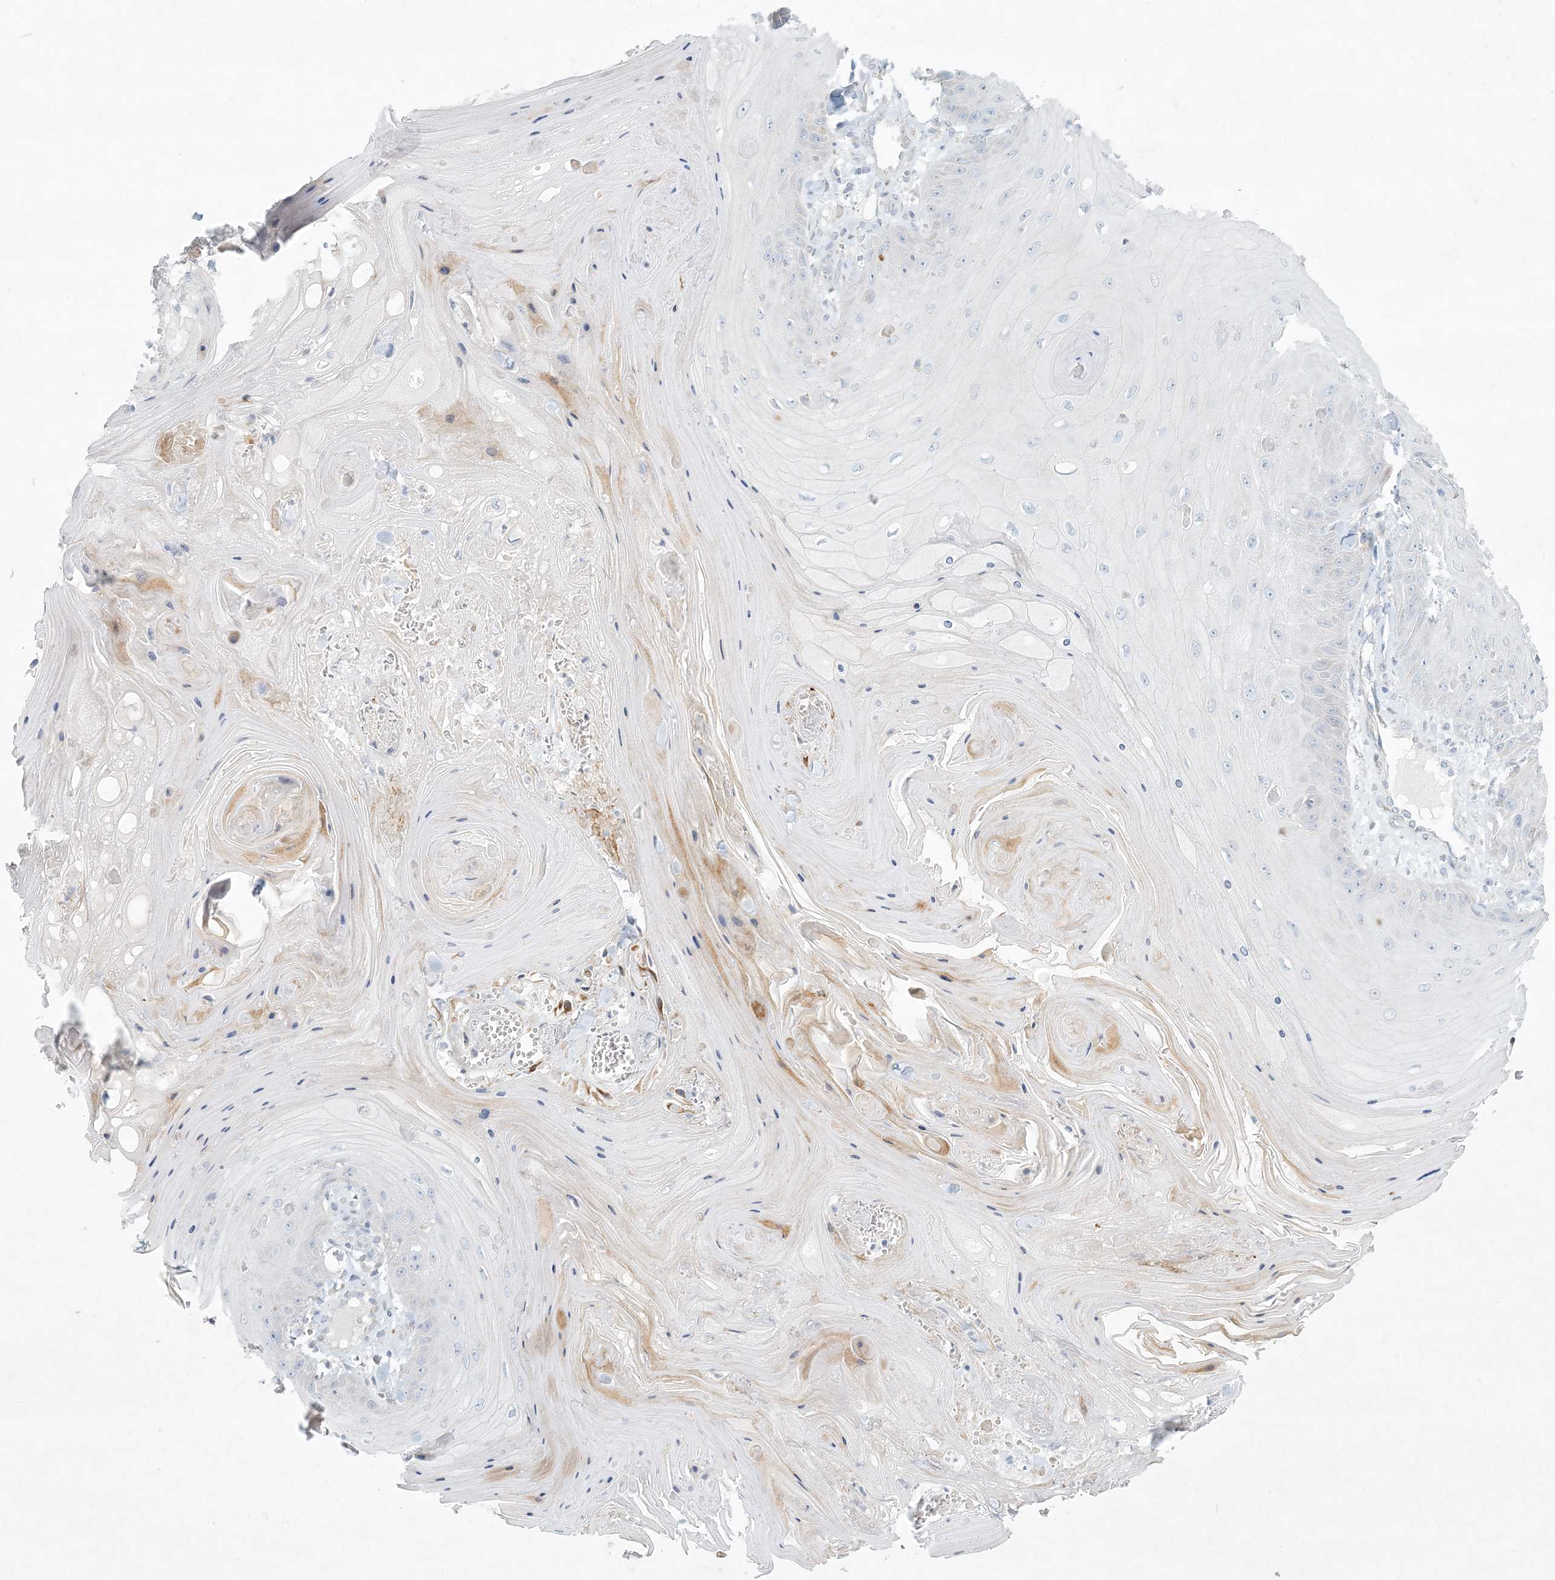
{"staining": {"intensity": "negative", "quantity": "none", "location": "none"}, "tissue": "skin cancer", "cell_type": "Tumor cells", "image_type": "cancer", "snomed": [{"axis": "morphology", "description": "Squamous cell carcinoma, NOS"}, {"axis": "topography", "description": "Skin"}], "caption": "Protein analysis of skin cancer shows no significant positivity in tumor cells. (Brightfield microscopy of DAB (3,3'-diaminobenzidine) immunohistochemistry at high magnification).", "gene": "ZNF385D", "patient": {"sex": "male", "age": 74}}